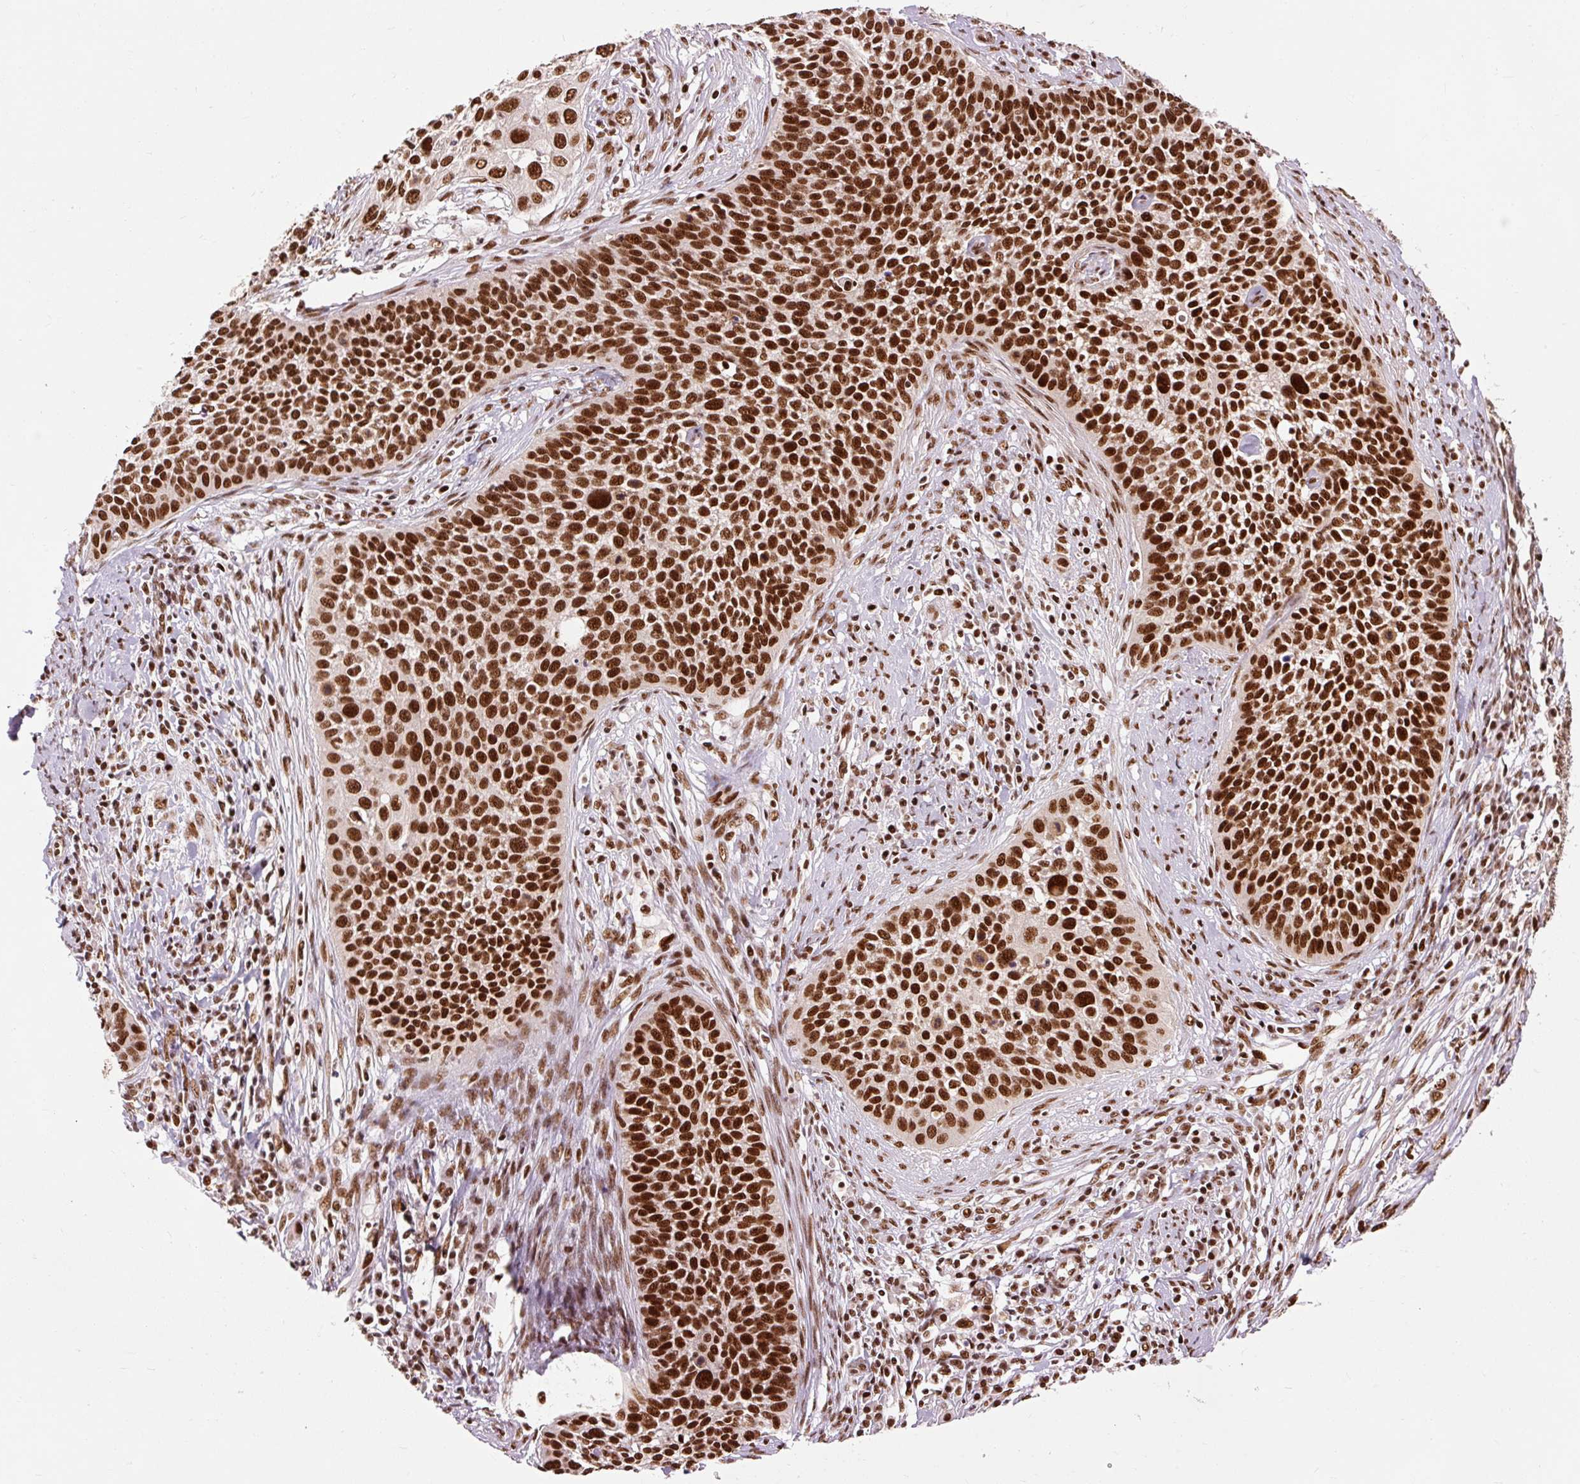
{"staining": {"intensity": "strong", "quantity": ">75%", "location": "nuclear"}, "tissue": "cervical cancer", "cell_type": "Tumor cells", "image_type": "cancer", "snomed": [{"axis": "morphology", "description": "Squamous cell carcinoma, NOS"}, {"axis": "topography", "description": "Cervix"}], "caption": "Immunohistochemistry image of human cervical cancer (squamous cell carcinoma) stained for a protein (brown), which demonstrates high levels of strong nuclear positivity in about >75% of tumor cells.", "gene": "ZBTB44", "patient": {"sex": "female", "age": 34}}